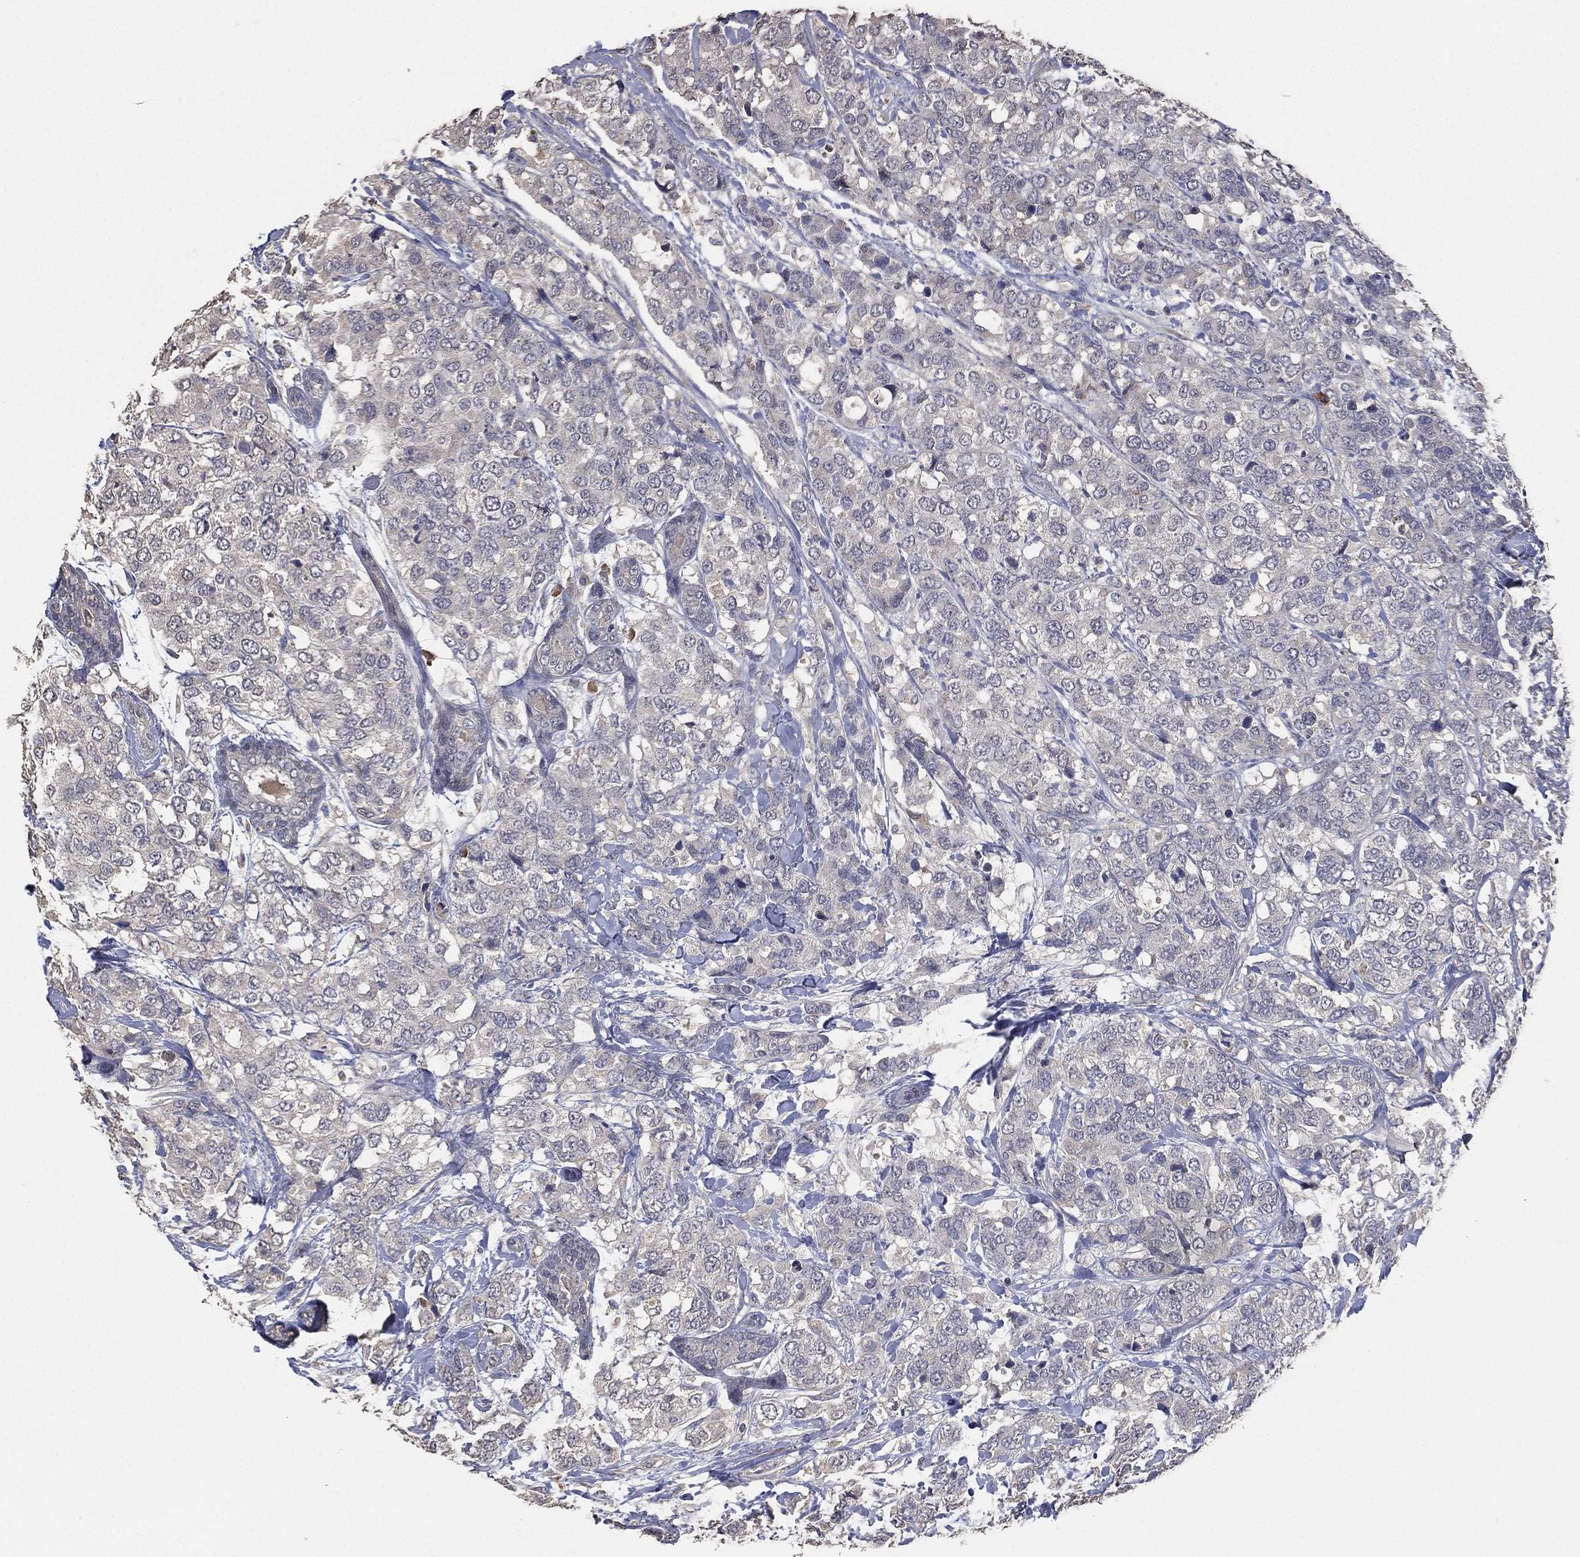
{"staining": {"intensity": "negative", "quantity": "none", "location": "none"}, "tissue": "breast cancer", "cell_type": "Tumor cells", "image_type": "cancer", "snomed": [{"axis": "morphology", "description": "Lobular carcinoma"}, {"axis": "topography", "description": "Breast"}], "caption": "Immunohistochemistry (IHC) histopathology image of neoplastic tissue: breast cancer stained with DAB (3,3'-diaminobenzidine) shows no significant protein expression in tumor cells. The staining is performed using DAB brown chromogen with nuclei counter-stained in using hematoxylin.", "gene": "SNAP25", "patient": {"sex": "female", "age": 59}}